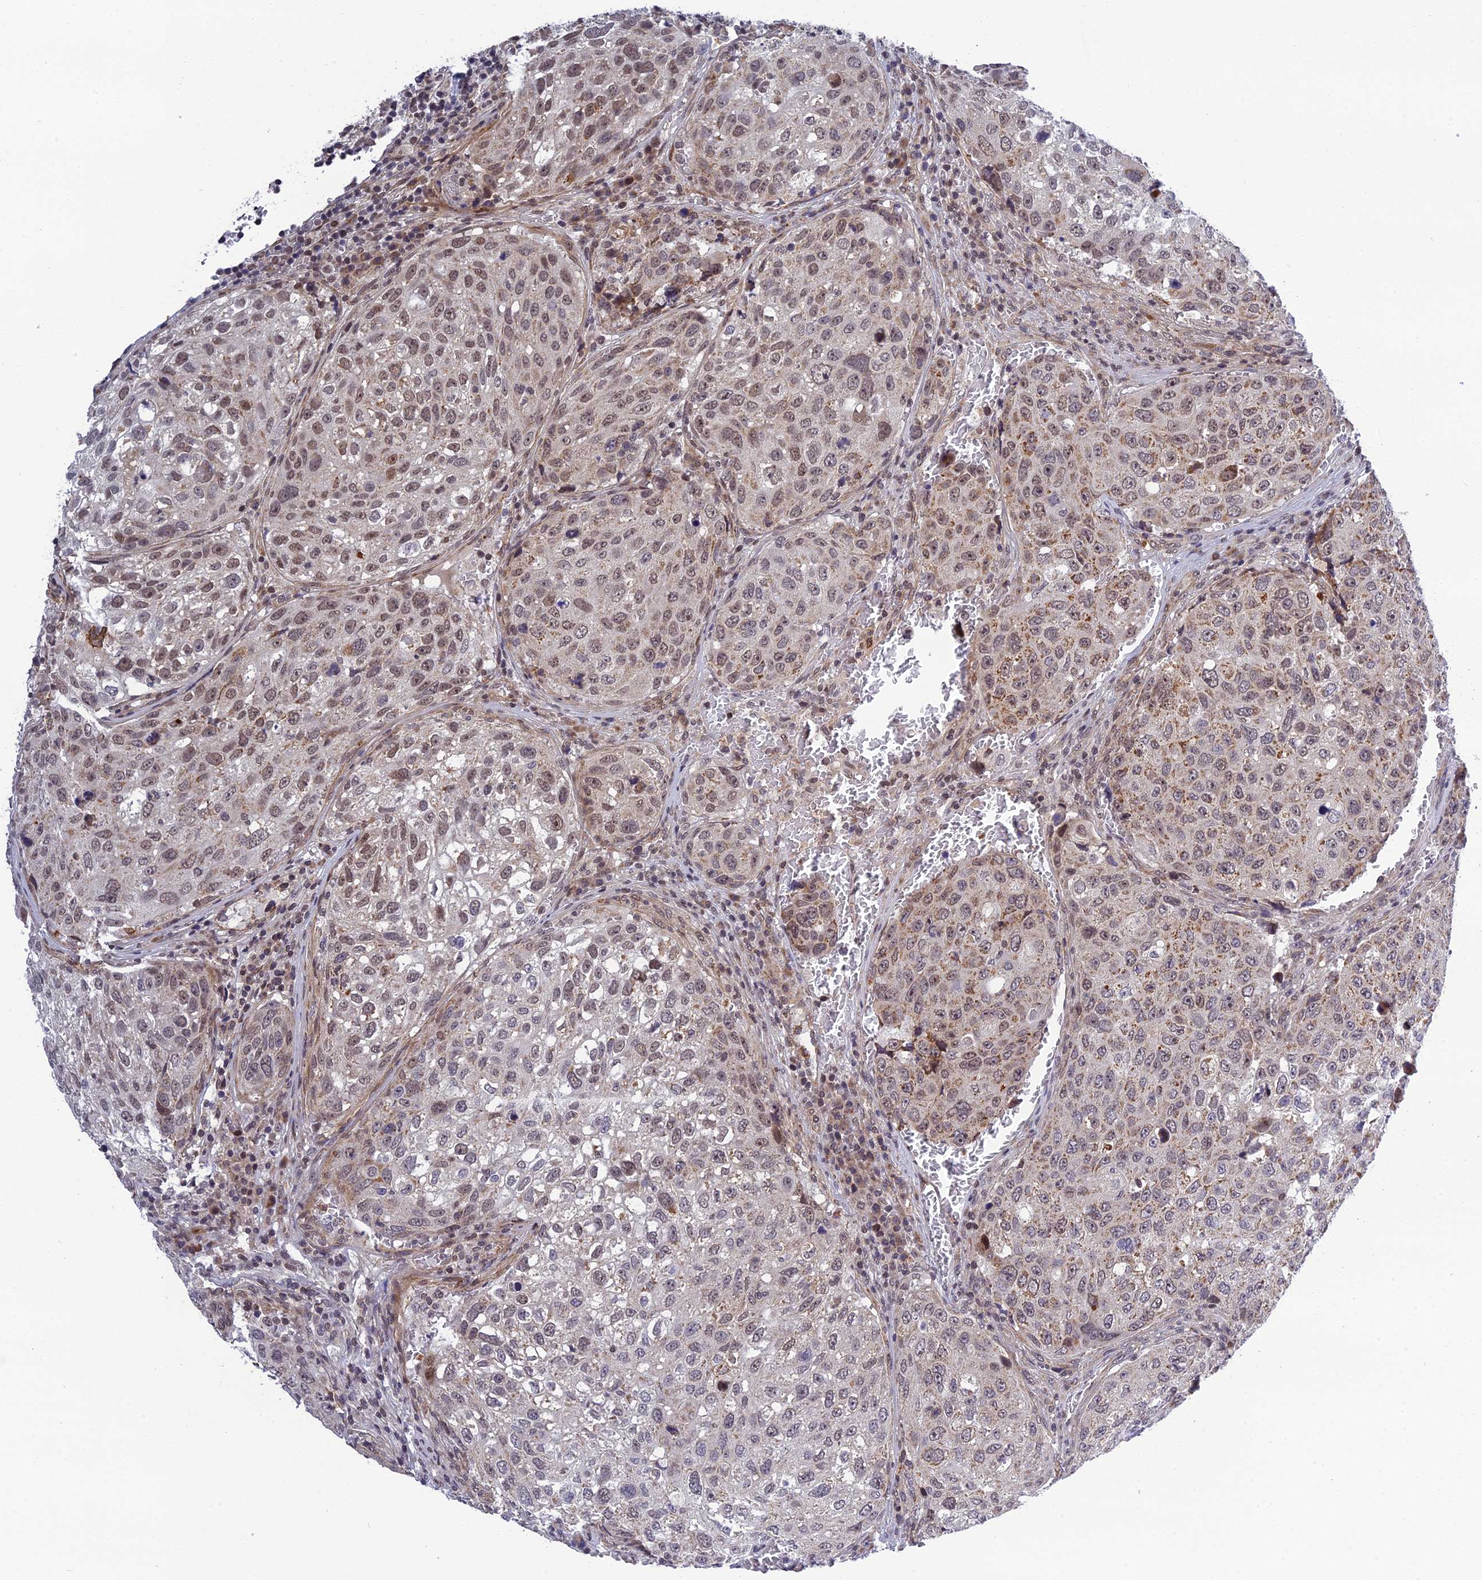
{"staining": {"intensity": "weak", "quantity": "25%-75%", "location": "cytoplasmic/membranous,nuclear"}, "tissue": "urothelial cancer", "cell_type": "Tumor cells", "image_type": "cancer", "snomed": [{"axis": "morphology", "description": "Urothelial carcinoma, High grade"}, {"axis": "topography", "description": "Lymph node"}, {"axis": "topography", "description": "Urinary bladder"}], "caption": "A histopathology image showing weak cytoplasmic/membranous and nuclear expression in about 25%-75% of tumor cells in urothelial cancer, as visualized by brown immunohistochemical staining.", "gene": "REXO1", "patient": {"sex": "male", "age": 51}}